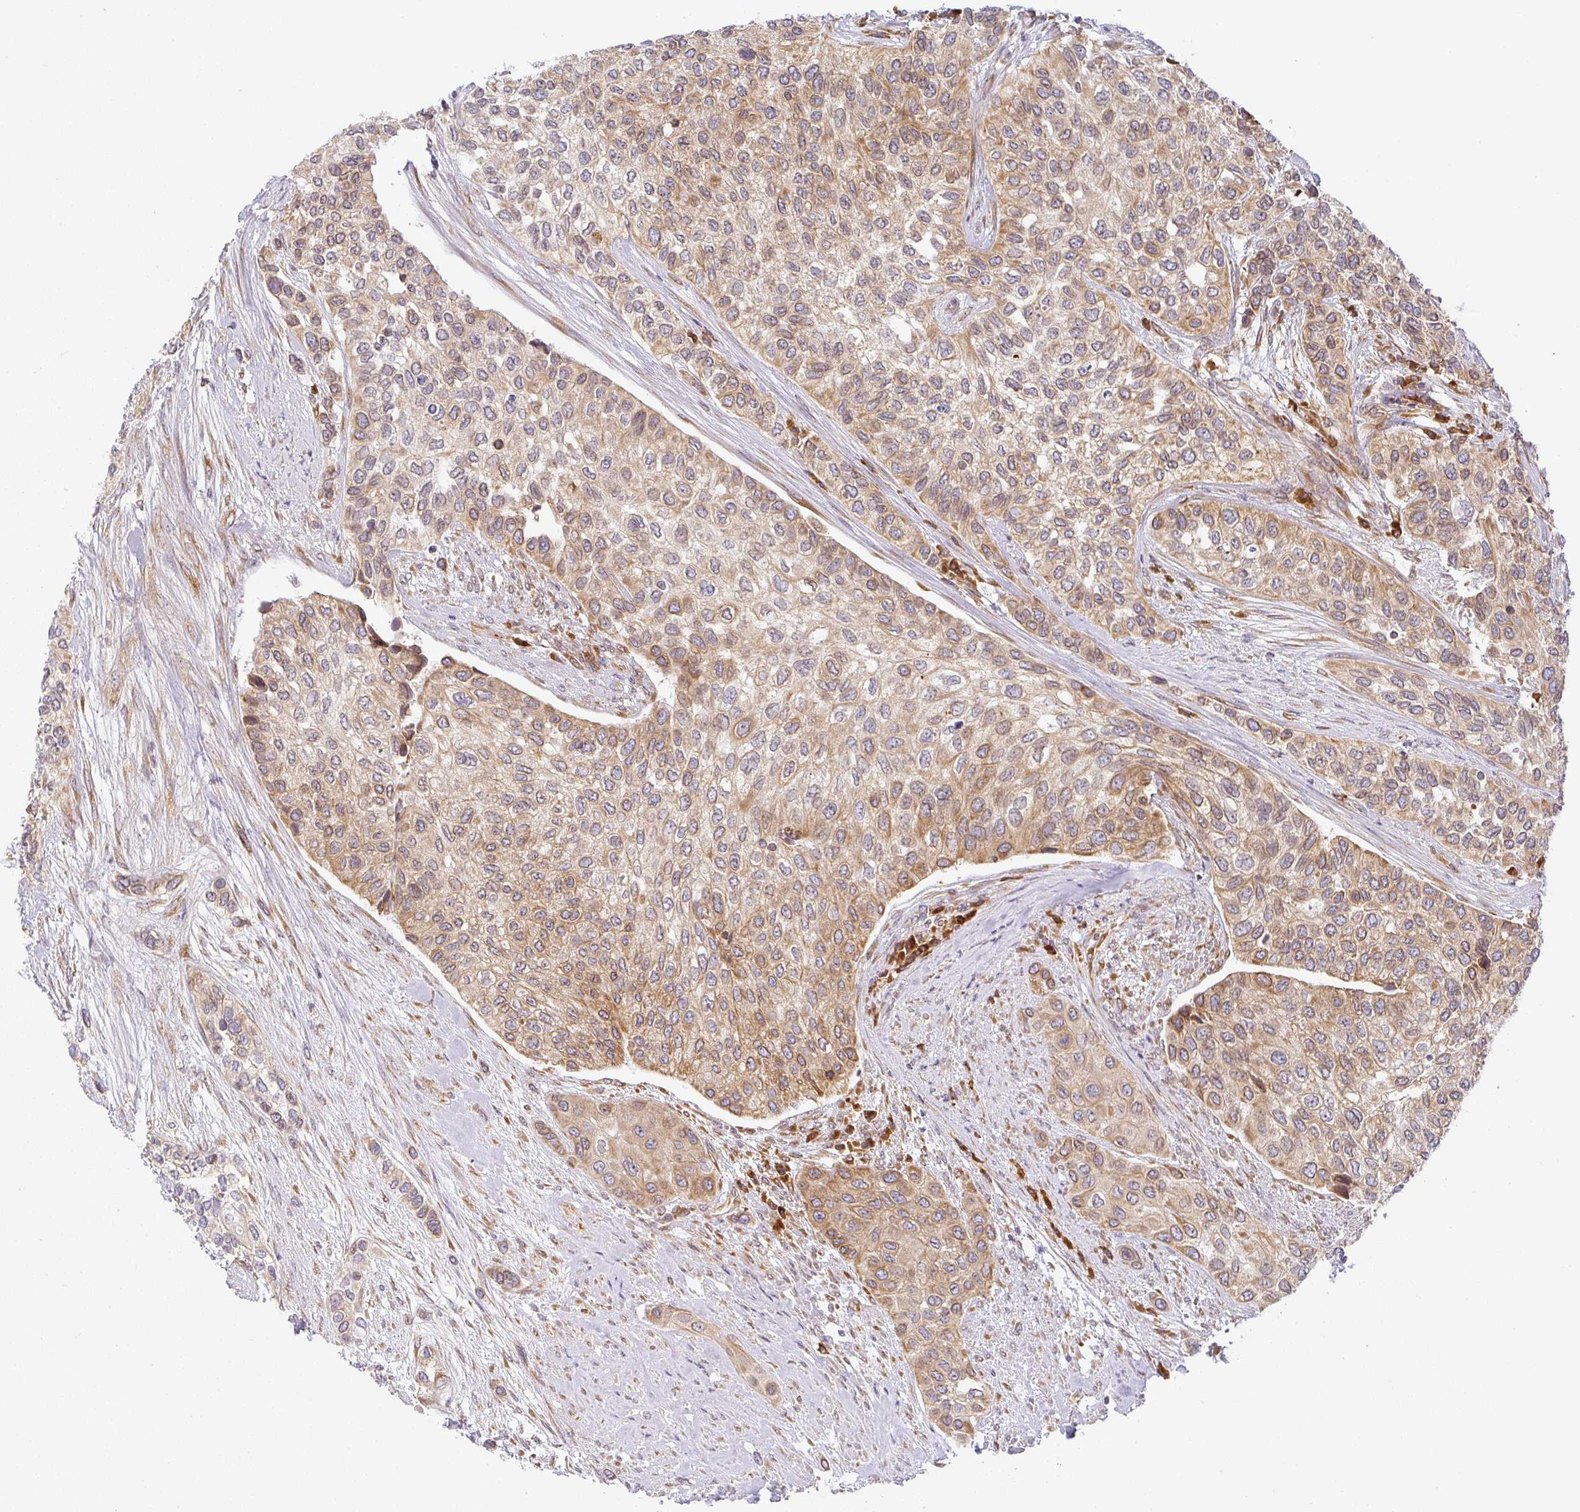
{"staining": {"intensity": "moderate", "quantity": "25%-75%", "location": "cytoplasmic/membranous,nuclear"}, "tissue": "urothelial cancer", "cell_type": "Tumor cells", "image_type": "cancer", "snomed": [{"axis": "morphology", "description": "Normal tissue, NOS"}, {"axis": "morphology", "description": "Urothelial carcinoma, High grade"}, {"axis": "topography", "description": "Vascular tissue"}, {"axis": "topography", "description": "Urinary bladder"}], "caption": "About 25%-75% of tumor cells in urothelial cancer exhibit moderate cytoplasmic/membranous and nuclear protein staining as visualized by brown immunohistochemical staining.", "gene": "DERL2", "patient": {"sex": "female", "age": 56}}